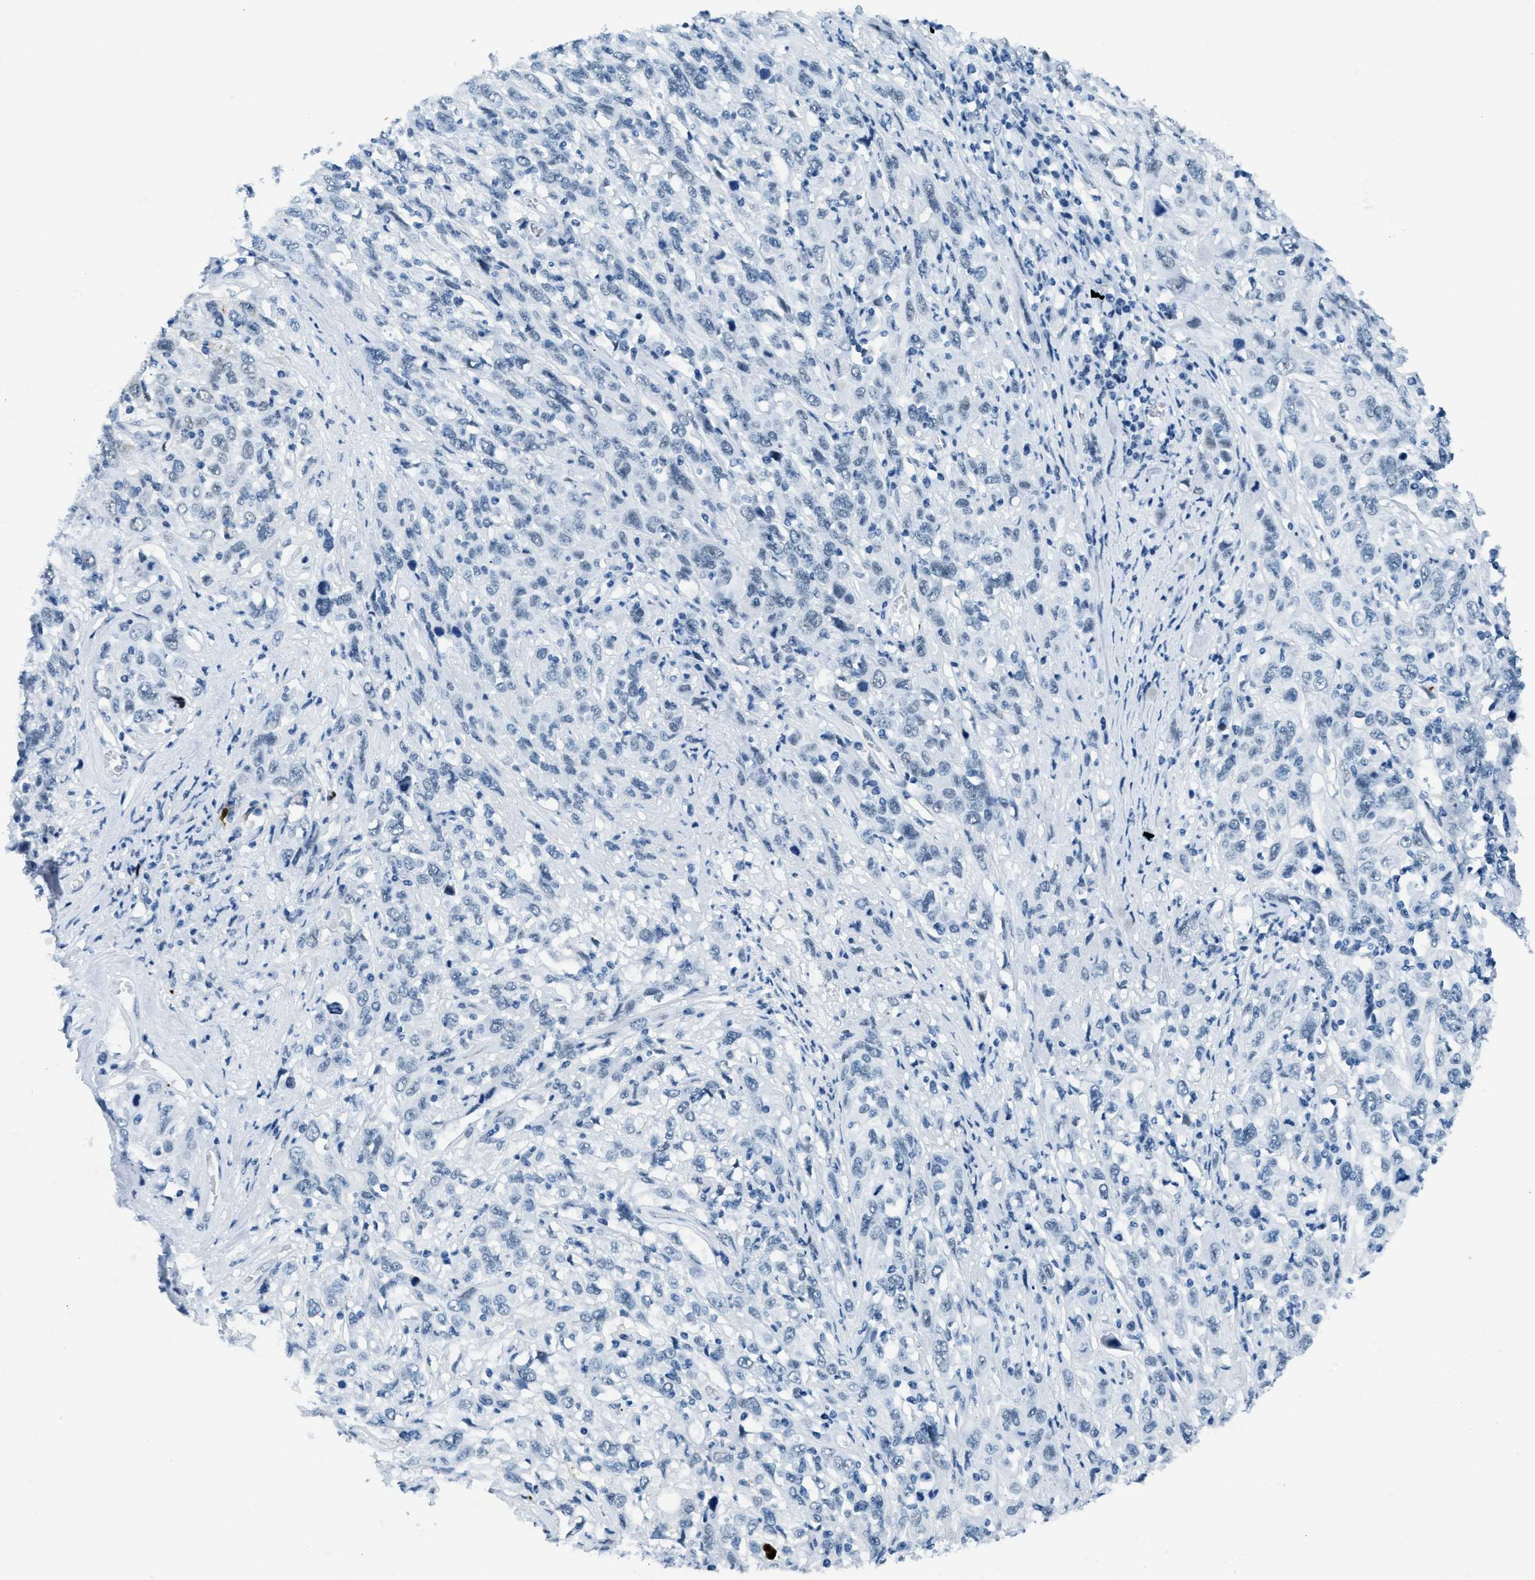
{"staining": {"intensity": "weak", "quantity": "25%-75%", "location": "nuclear"}, "tissue": "cervical cancer", "cell_type": "Tumor cells", "image_type": "cancer", "snomed": [{"axis": "morphology", "description": "Squamous cell carcinoma, NOS"}, {"axis": "topography", "description": "Cervix"}], "caption": "Cervical squamous cell carcinoma stained with IHC reveals weak nuclear positivity in approximately 25%-75% of tumor cells.", "gene": "PLA2G2A", "patient": {"sex": "female", "age": 46}}